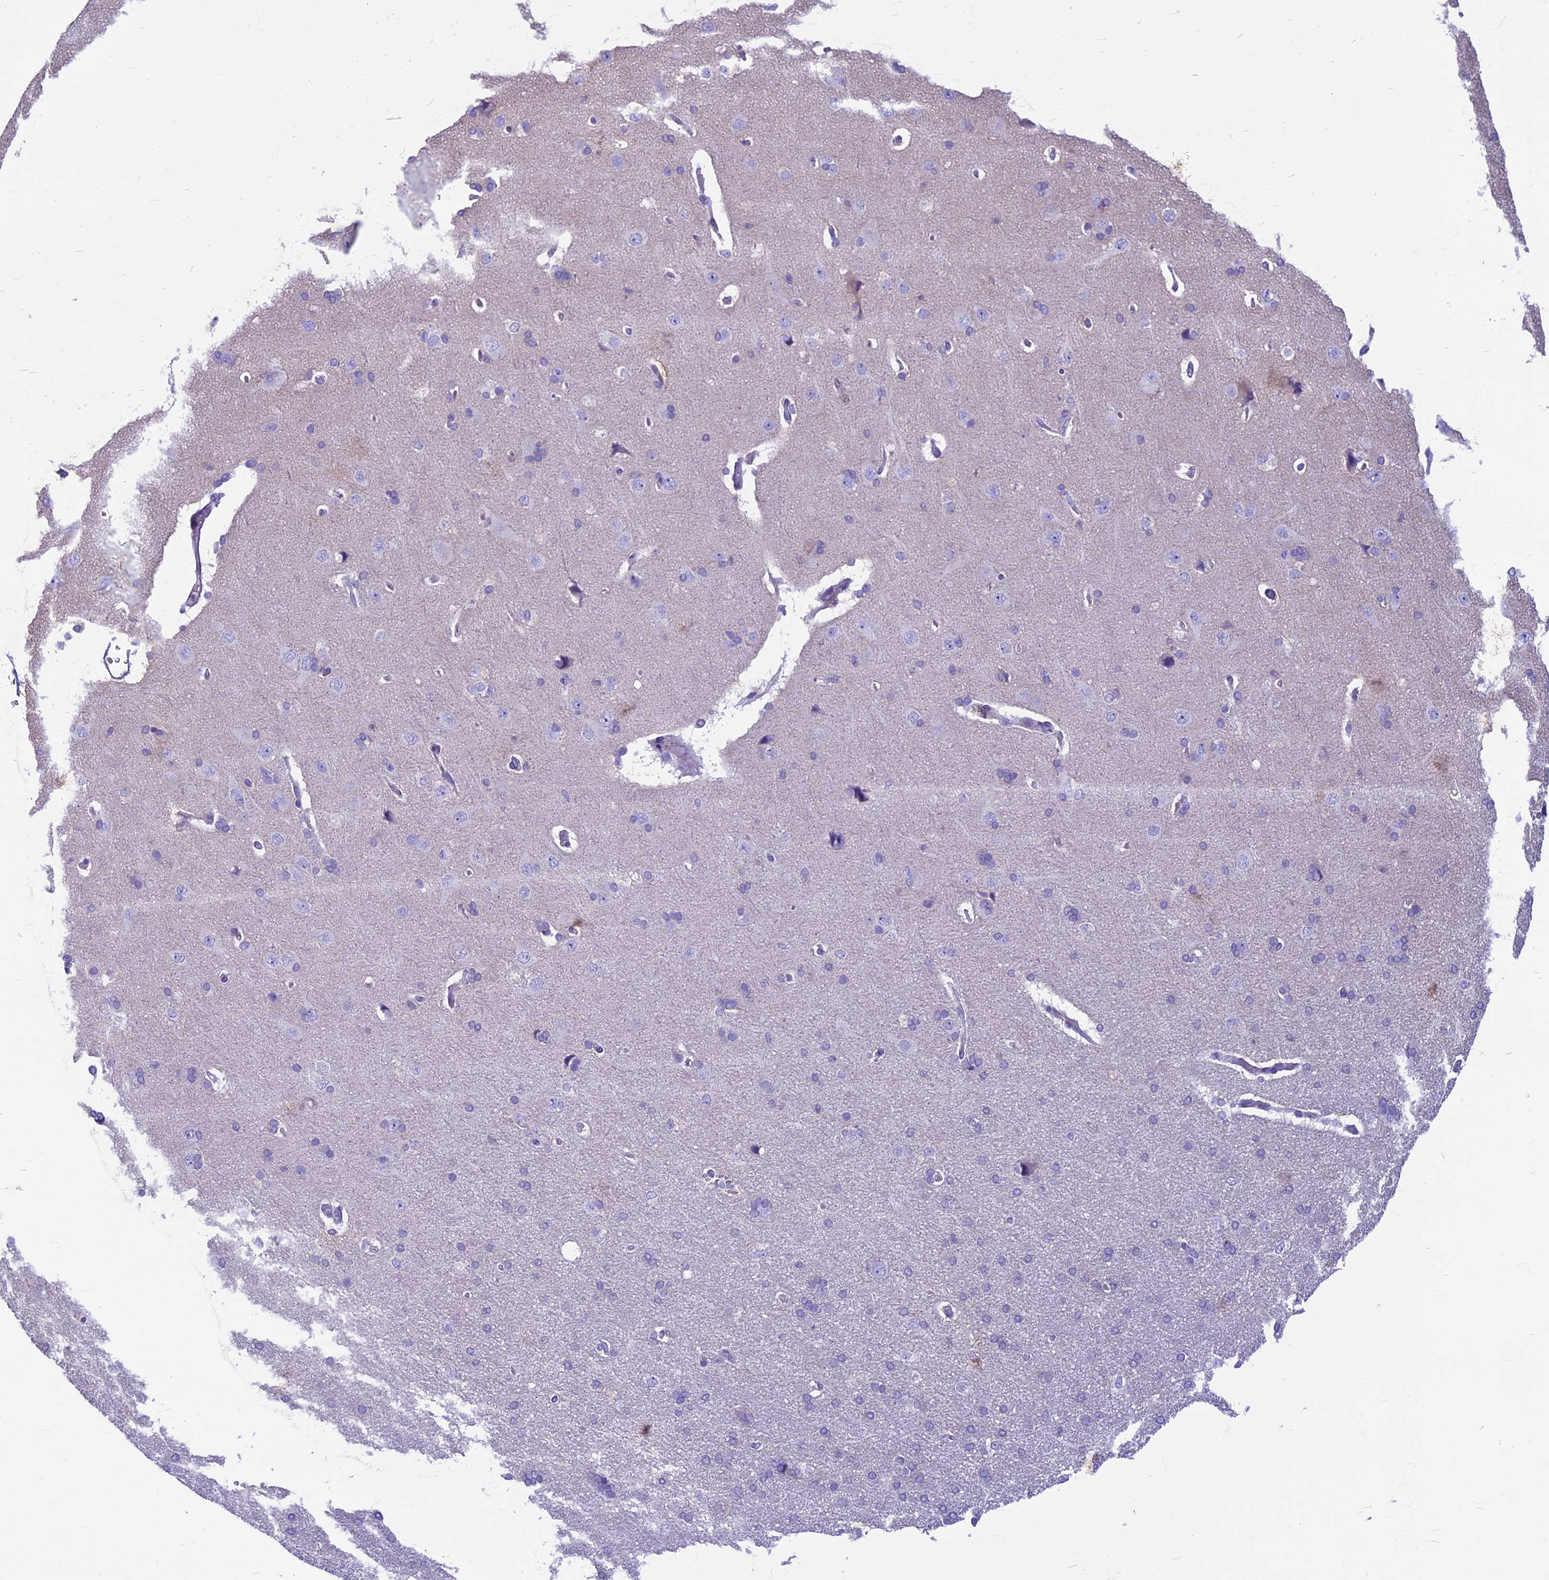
{"staining": {"intensity": "negative", "quantity": "none", "location": "none"}, "tissue": "cerebral cortex", "cell_type": "Endothelial cells", "image_type": "normal", "snomed": [{"axis": "morphology", "description": "Normal tissue, NOS"}, {"axis": "topography", "description": "Cerebral cortex"}], "caption": "Cerebral cortex stained for a protein using immunohistochemistry (IHC) shows no positivity endothelial cells.", "gene": "CDAN1", "patient": {"sex": "male", "age": 62}}